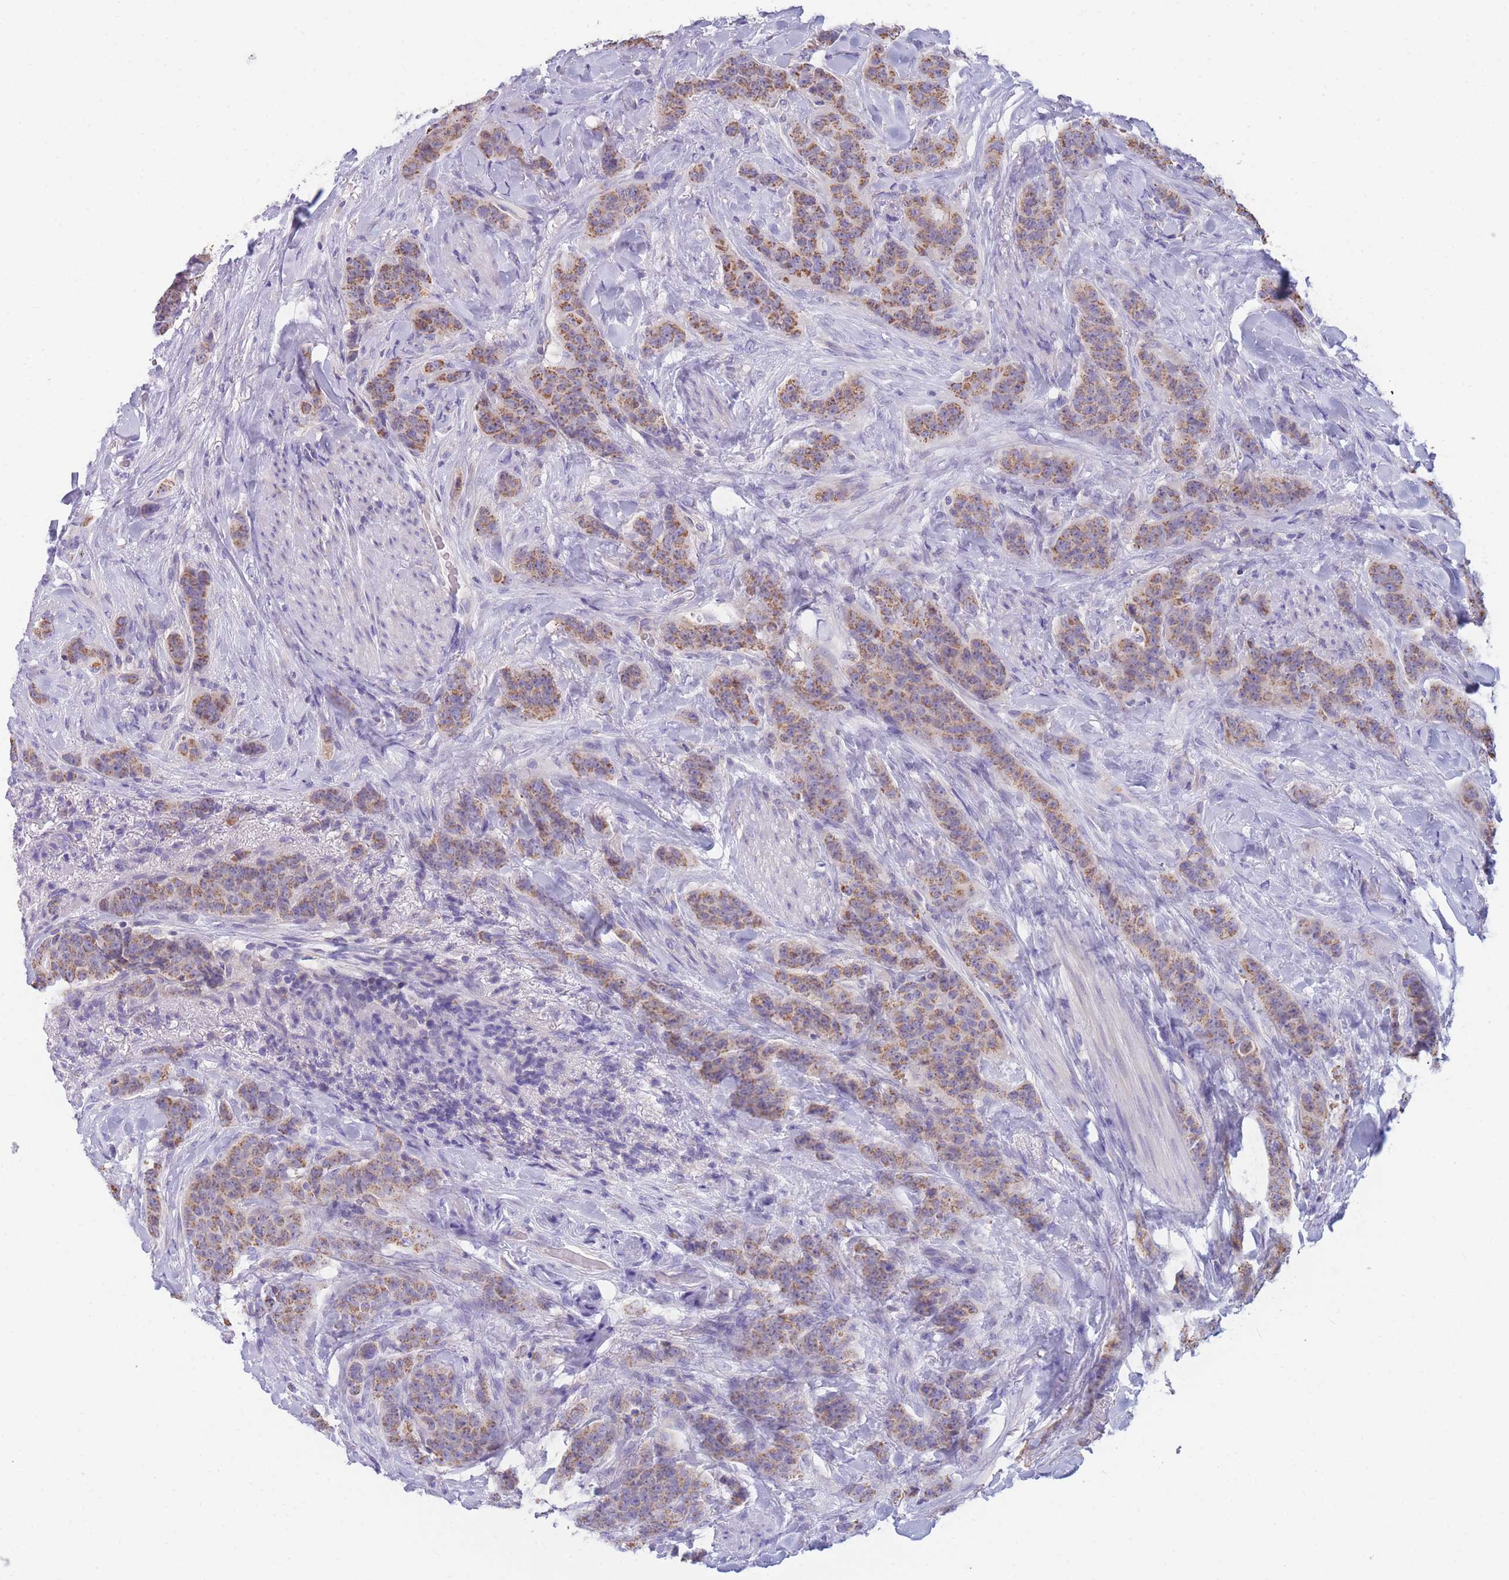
{"staining": {"intensity": "moderate", "quantity": ">75%", "location": "cytoplasmic/membranous"}, "tissue": "breast cancer", "cell_type": "Tumor cells", "image_type": "cancer", "snomed": [{"axis": "morphology", "description": "Duct carcinoma"}, {"axis": "topography", "description": "Breast"}], "caption": "Immunohistochemical staining of human breast cancer displays moderate cytoplasmic/membranous protein expression in approximately >75% of tumor cells.", "gene": "DHRS11", "patient": {"sex": "female", "age": 40}}